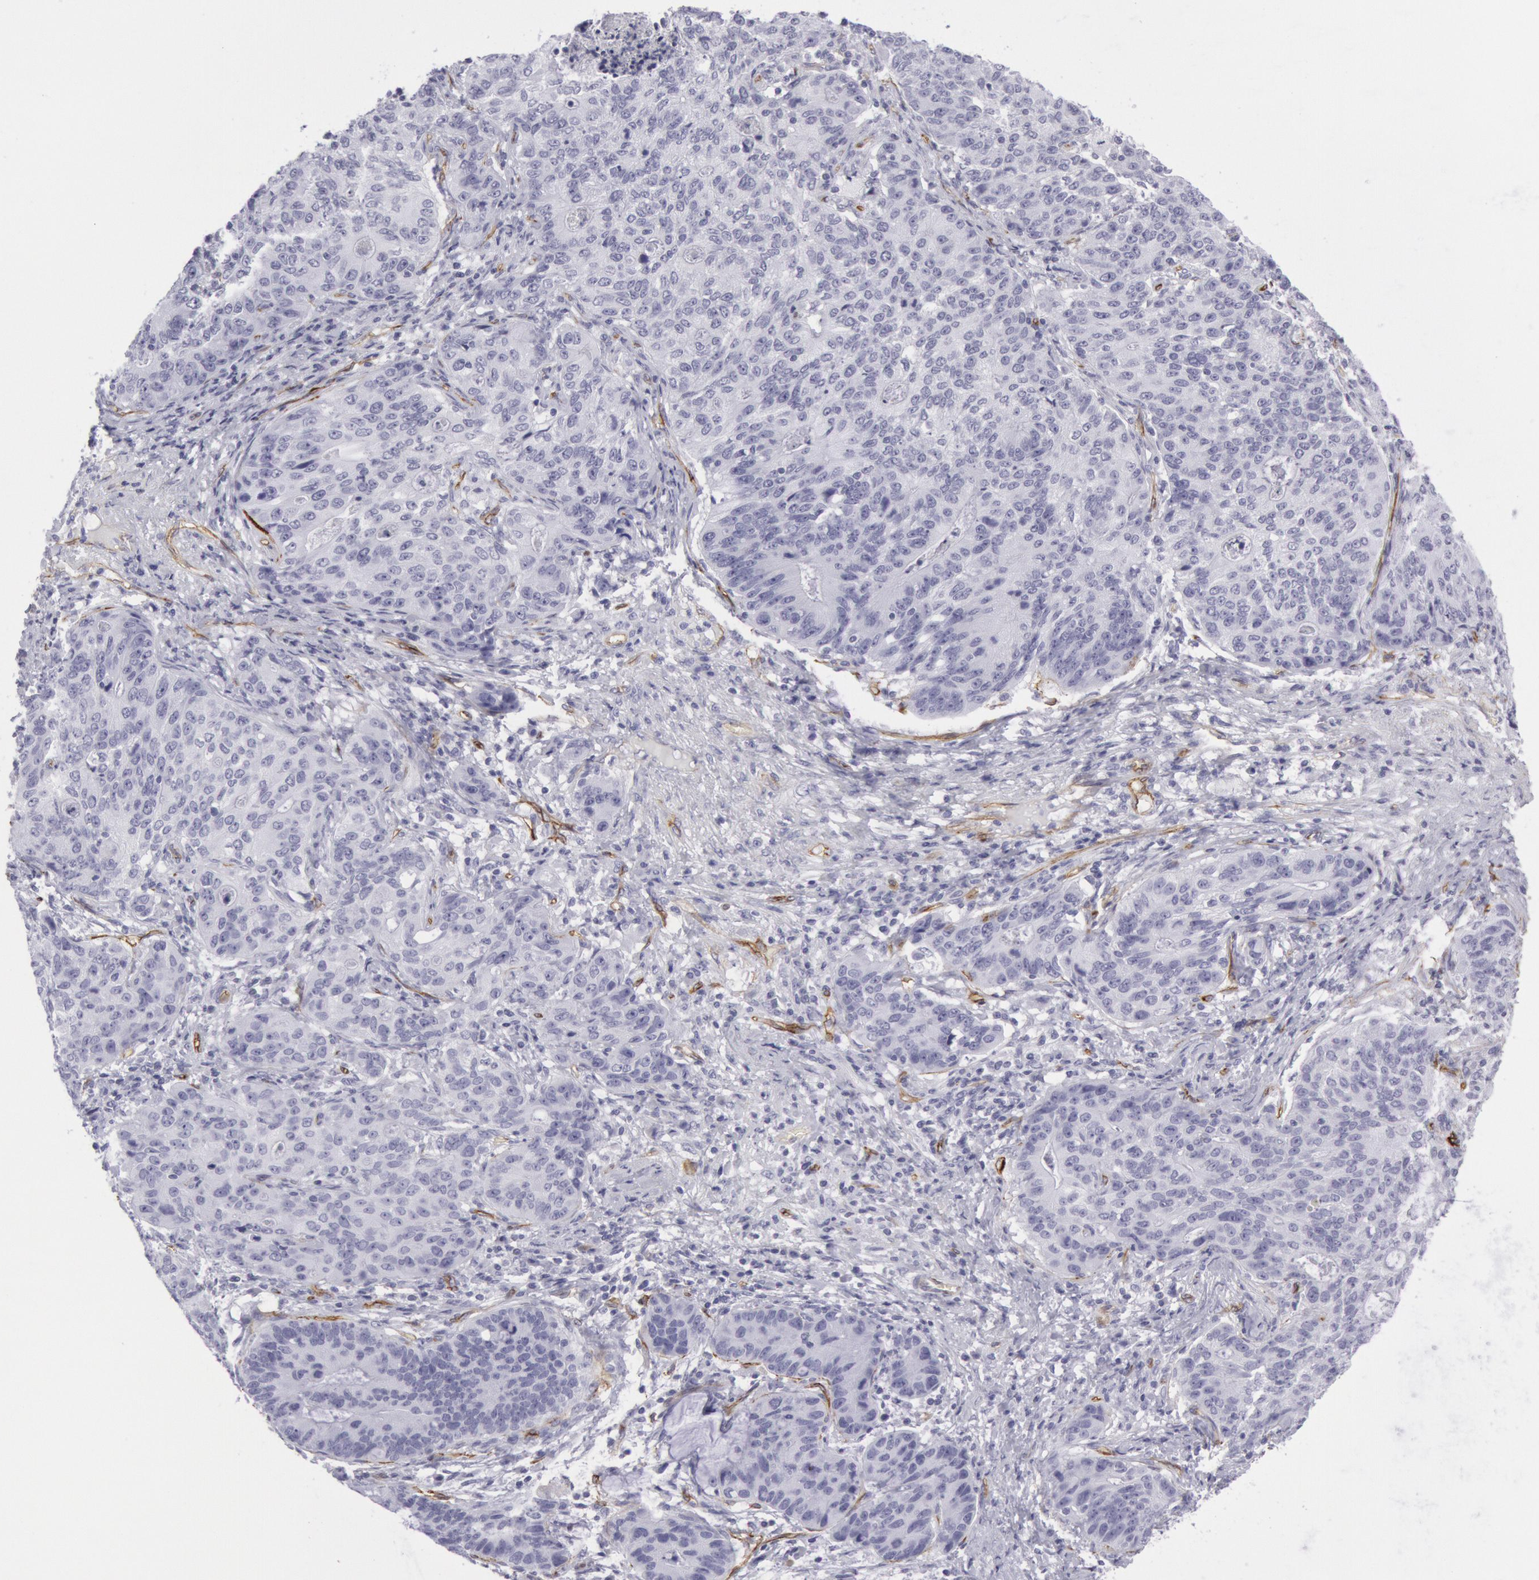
{"staining": {"intensity": "negative", "quantity": "none", "location": "none"}, "tissue": "stomach cancer", "cell_type": "Tumor cells", "image_type": "cancer", "snomed": [{"axis": "morphology", "description": "Adenocarcinoma, NOS"}, {"axis": "topography", "description": "Esophagus"}, {"axis": "topography", "description": "Stomach"}], "caption": "Immunohistochemistry of stomach adenocarcinoma shows no expression in tumor cells.", "gene": "CDH13", "patient": {"sex": "male", "age": 74}}